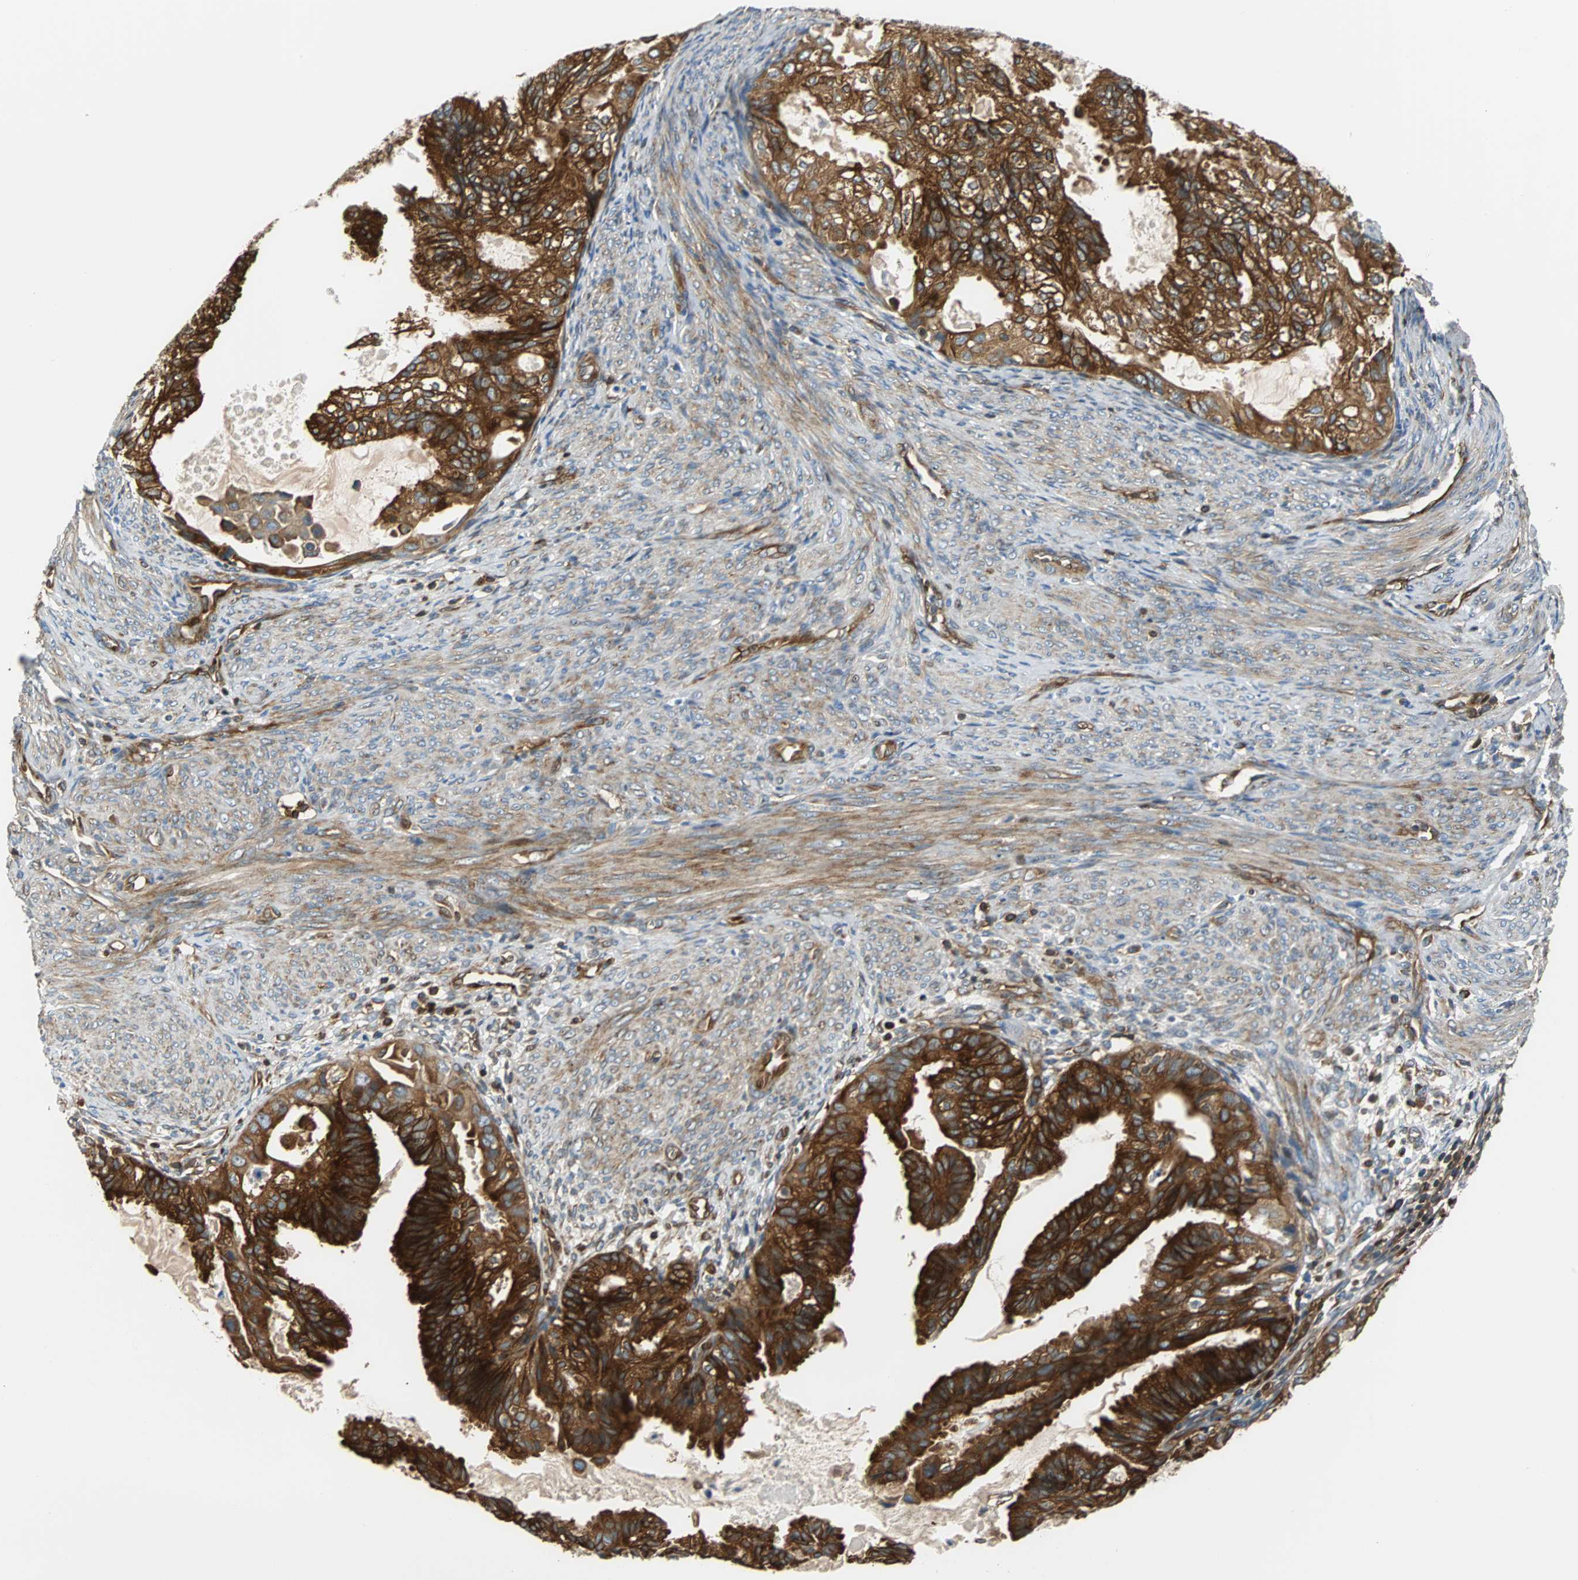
{"staining": {"intensity": "strong", "quantity": ">75%", "location": "cytoplasmic/membranous"}, "tissue": "cervical cancer", "cell_type": "Tumor cells", "image_type": "cancer", "snomed": [{"axis": "morphology", "description": "Normal tissue, NOS"}, {"axis": "morphology", "description": "Adenocarcinoma, NOS"}, {"axis": "topography", "description": "Cervix"}, {"axis": "topography", "description": "Endometrium"}], "caption": "A high-resolution photomicrograph shows immunohistochemistry (IHC) staining of cervical cancer (adenocarcinoma), which exhibits strong cytoplasmic/membranous staining in approximately >75% of tumor cells. (Stains: DAB in brown, nuclei in blue, Microscopy: brightfield microscopy at high magnification).", "gene": "RELA", "patient": {"sex": "female", "age": 86}}